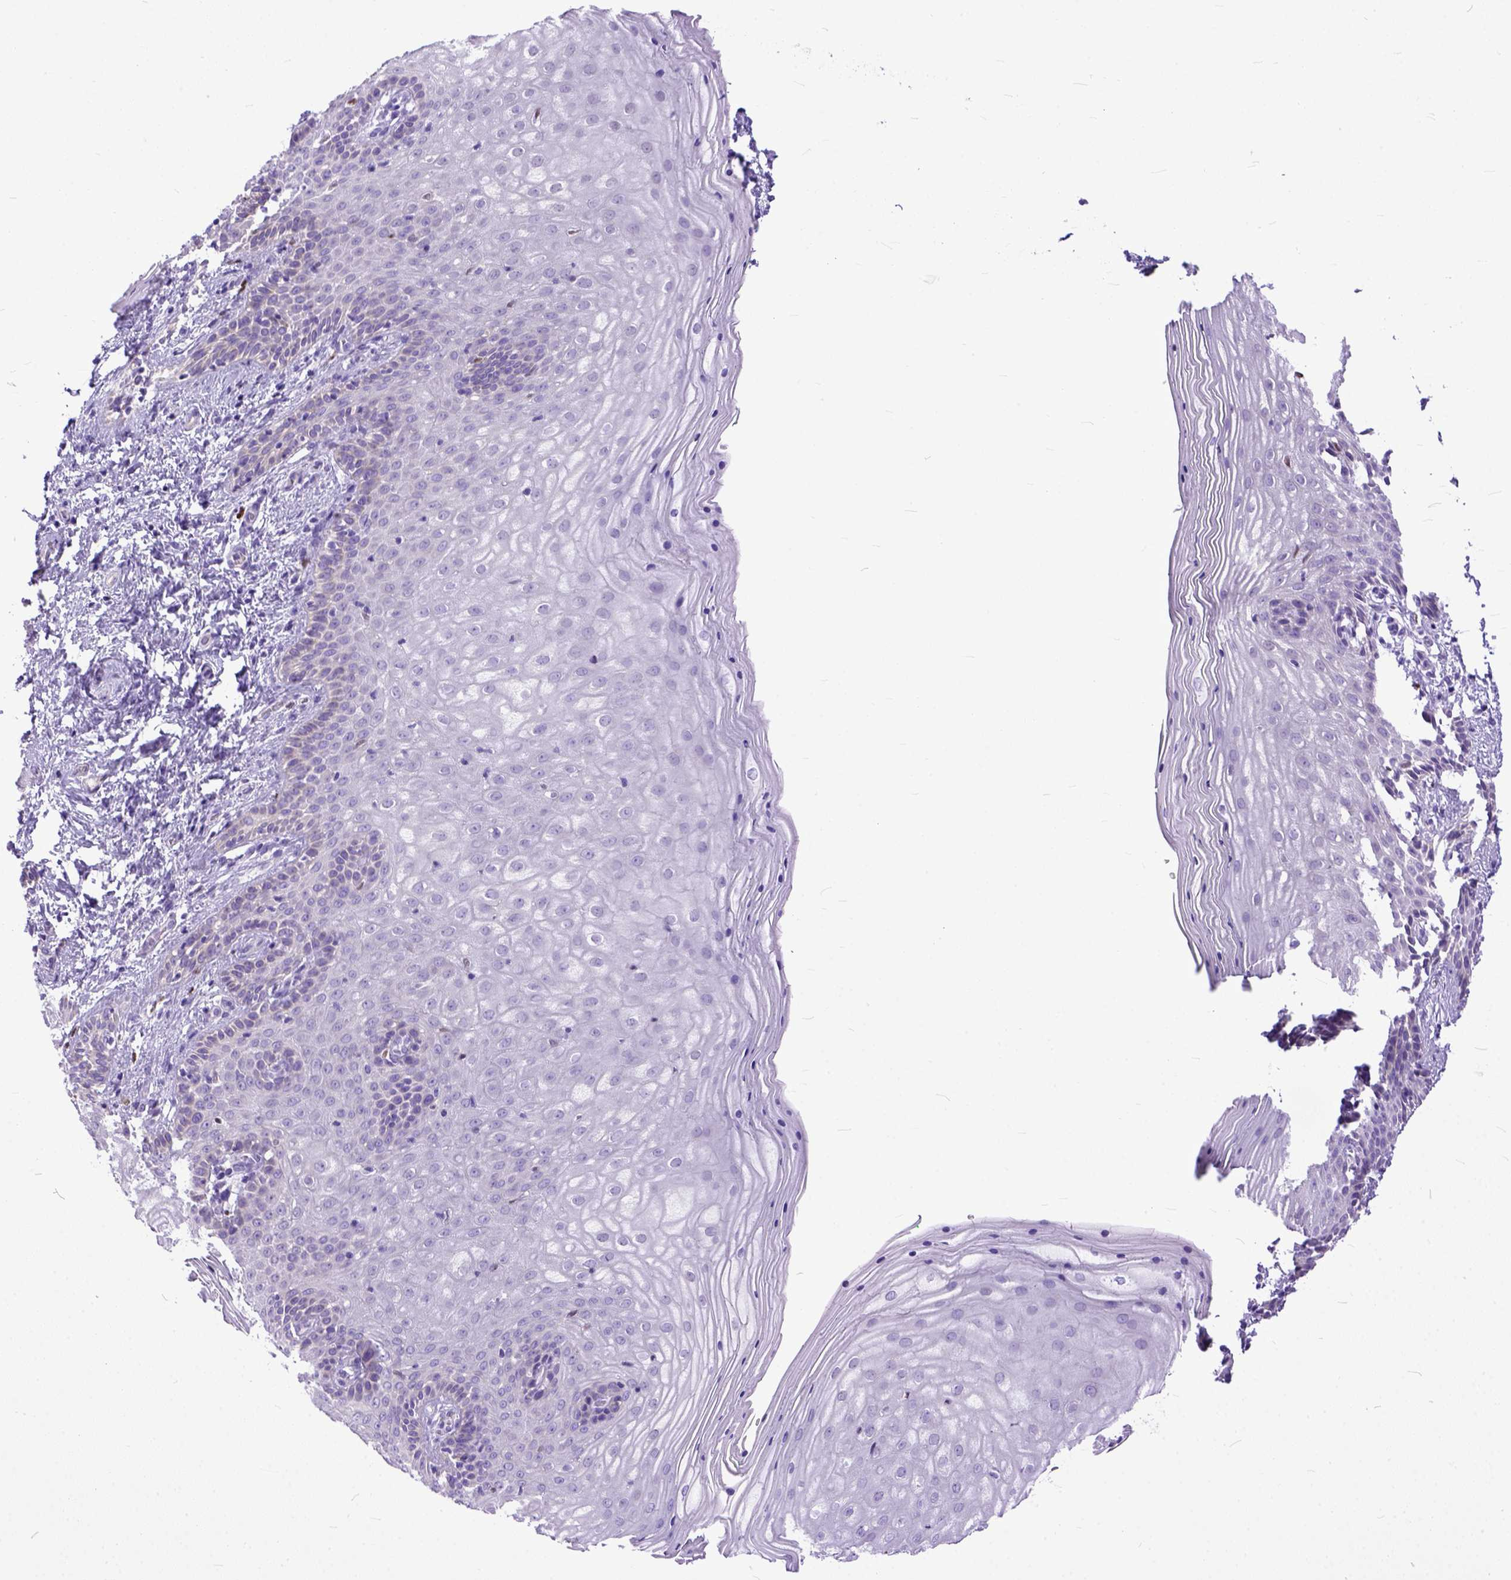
{"staining": {"intensity": "negative", "quantity": "none", "location": "none"}, "tissue": "vagina", "cell_type": "Squamous epithelial cells", "image_type": "normal", "snomed": [{"axis": "morphology", "description": "Normal tissue, NOS"}, {"axis": "topography", "description": "Vagina"}], "caption": "This is an immunohistochemistry (IHC) photomicrograph of benign vagina. There is no staining in squamous epithelial cells.", "gene": "CRB1", "patient": {"sex": "female", "age": 45}}